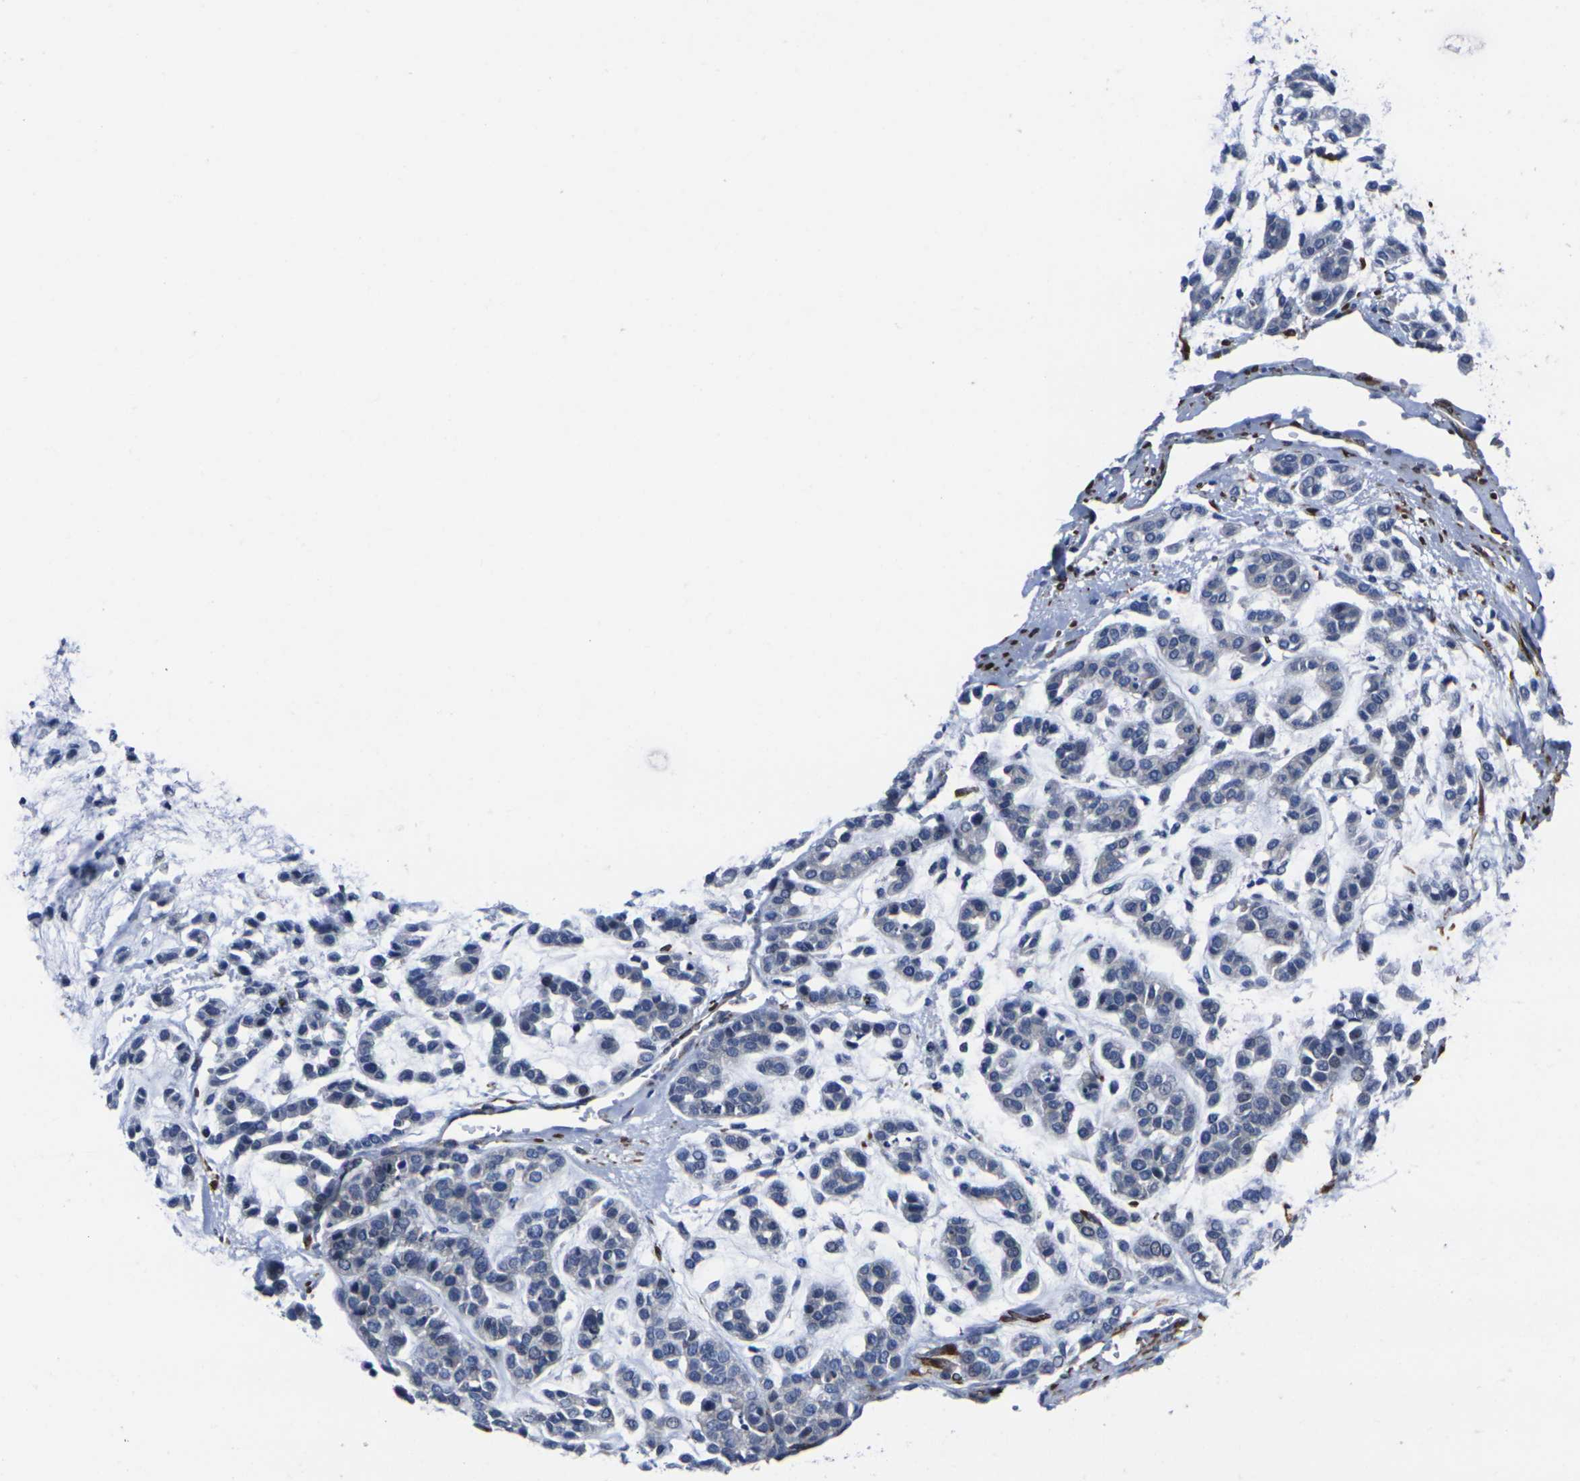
{"staining": {"intensity": "negative", "quantity": "none", "location": "none"}, "tissue": "head and neck cancer", "cell_type": "Tumor cells", "image_type": "cancer", "snomed": [{"axis": "morphology", "description": "Adenocarcinoma, NOS"}, {"axis": "morphology", "description": "Adenoma, NOS"}, {"axis": "topography", "description": "Head-Neck"}], "caption": "Human head and neck adenoma stained for a protein using immunohistochemistry (IHC) reveals no positivity in tumor cells.", "gene": "CYP2C8", "patient": {"sex": "female", "age": 55}}